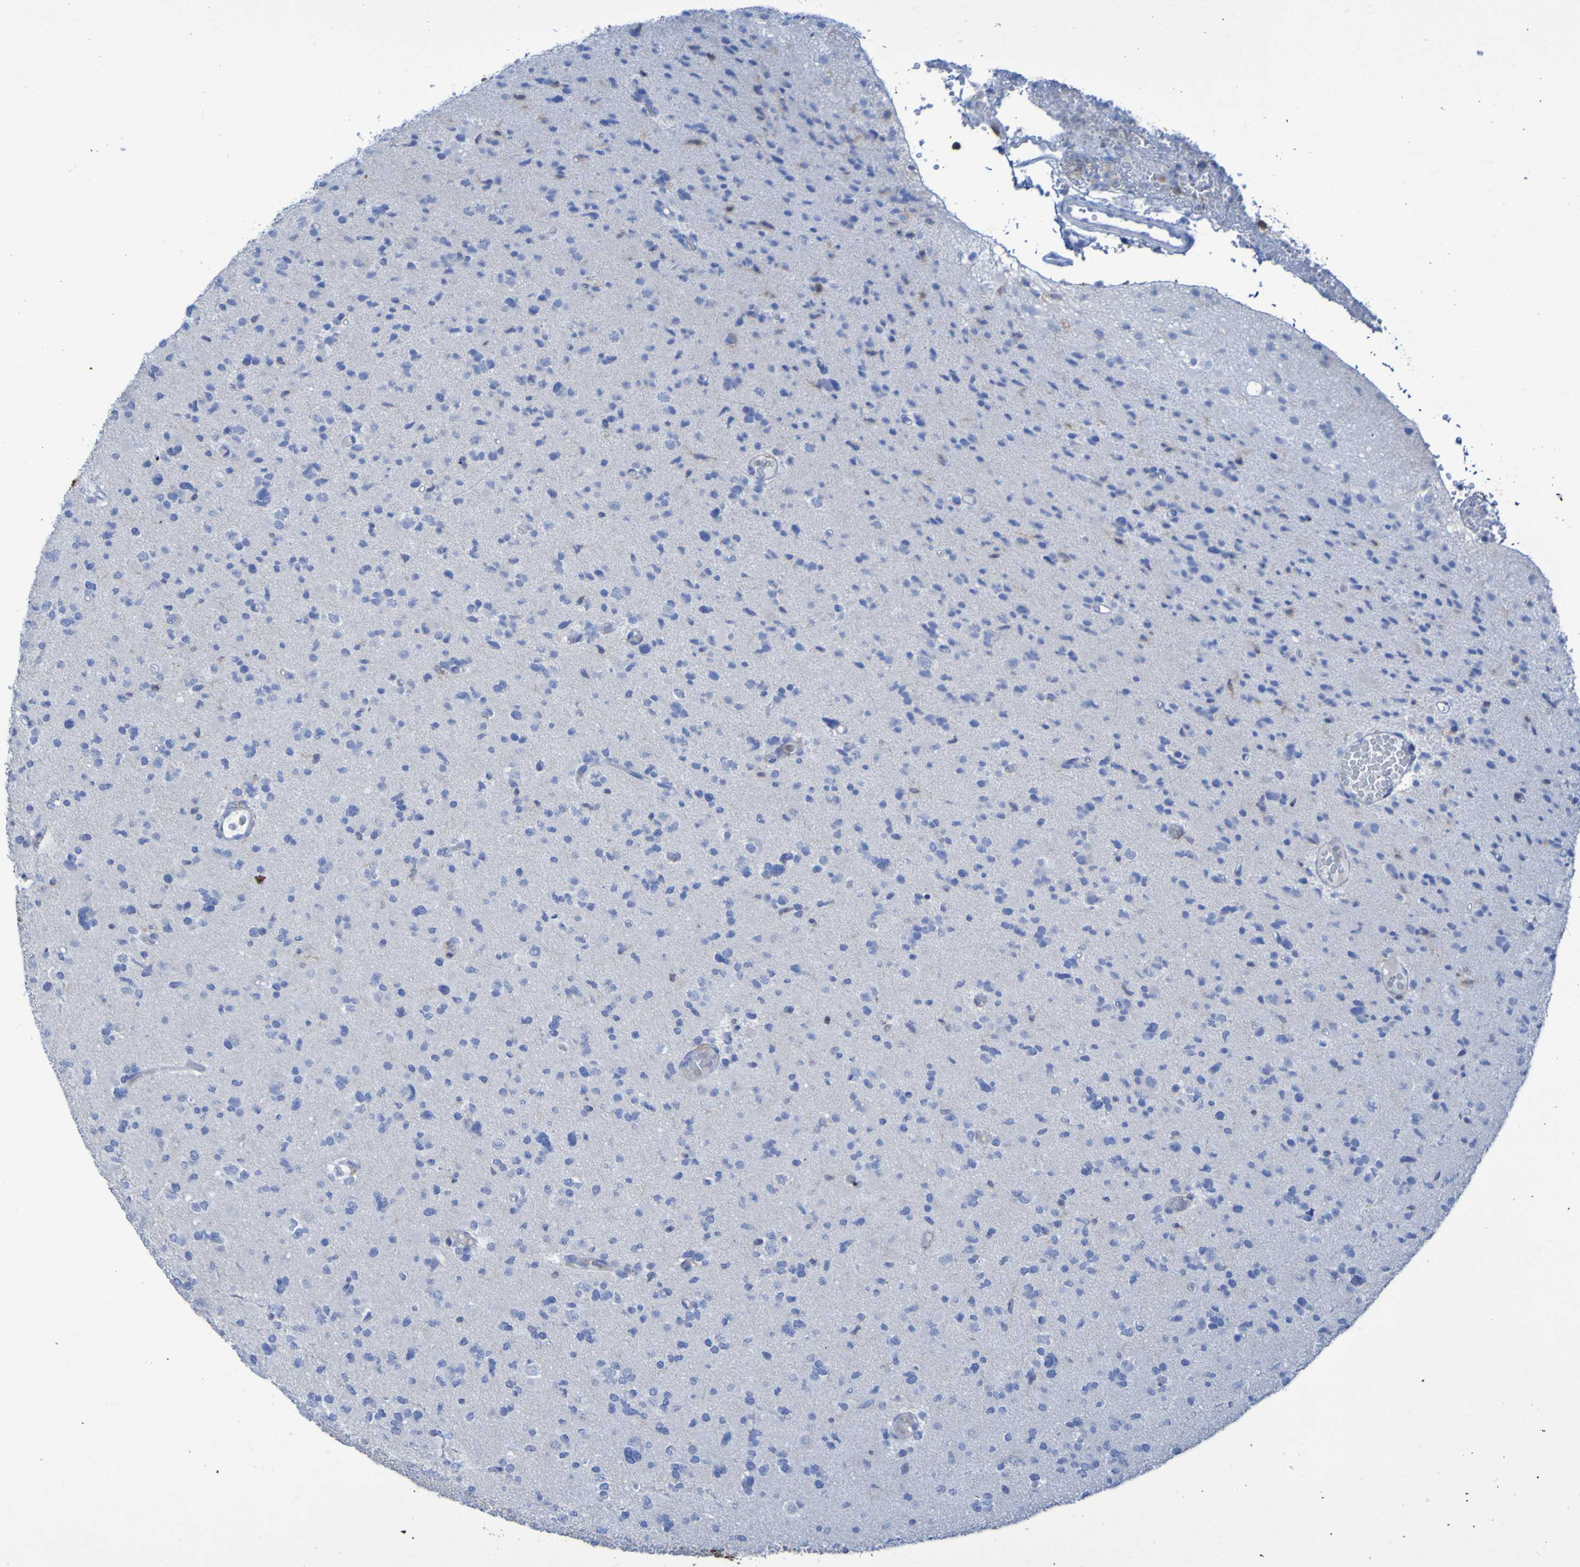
{"staining": {"intensity": "negative", "quantity": "none", "location": "none"}, "tissue": "glioma", "cell_type": "Tumor cells", "image_type": "cancer", "snomed": [{"axis": "morphology", "description": "Glioma, malignant, Low grade"}, {"axis": "topography", "description": "Brain"}], "caption": "This is a photomicrograph of immunohistochemistry (IHC) staining of glioma, which shows no expression in tumor cells.", "gene": "MPPE1", "patient": {"sex": "female", "age": 22}}